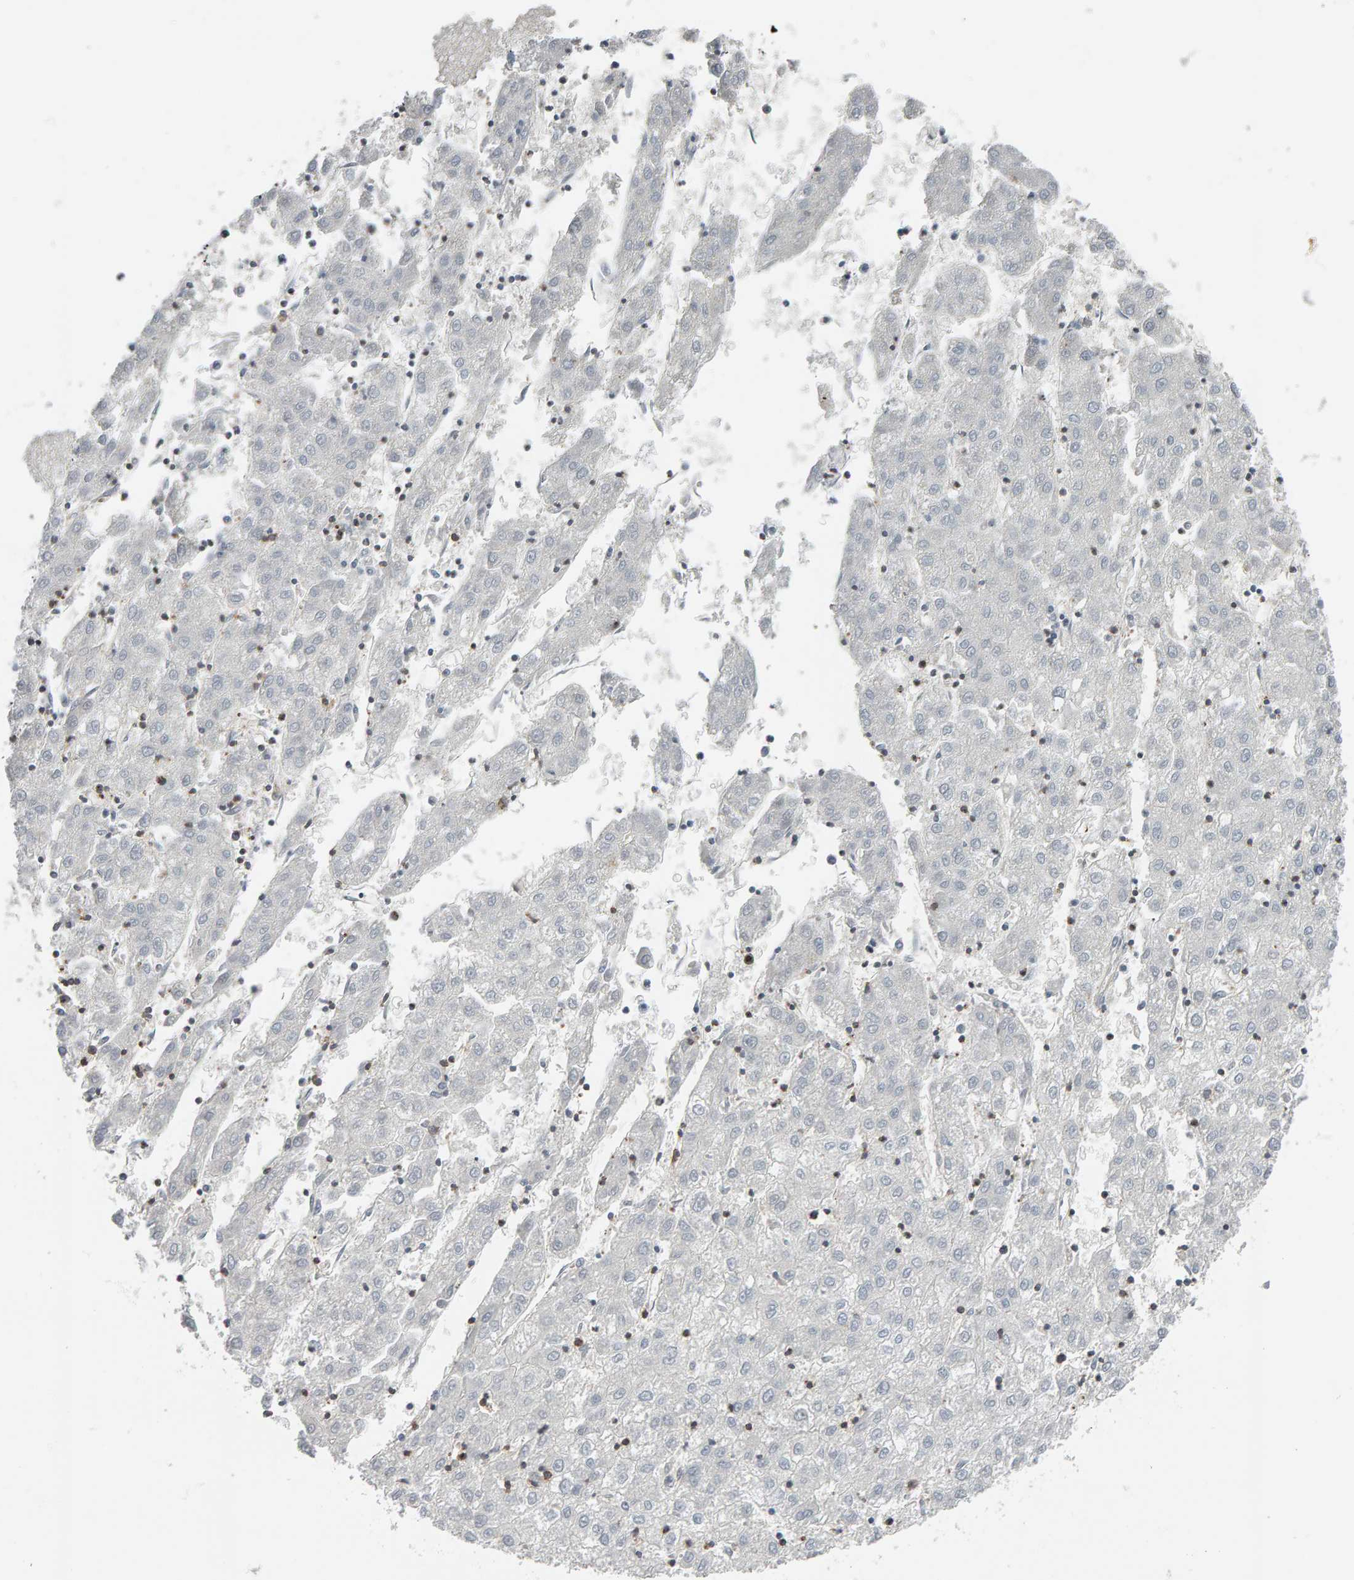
{"staining": {"intensity": "negative", "quantity": "none", "location": "none"}, "tissue": "liver cancer", "cell_type": "Tumor cells", "image_type": "cancer", "snomed": [{"axis": "morphology", "description": "Carcinoma, Hepatocellular, NOS"}, {"axis": "topography", "description": "Liver"}], "caption": "DAB immunohistochemical staining of liver cancer (hepatocellular carcinoma) exhibits no significant staining in tumor cells.", "gene": "FYN", "patient": {"sex": "male", "age": 72}}